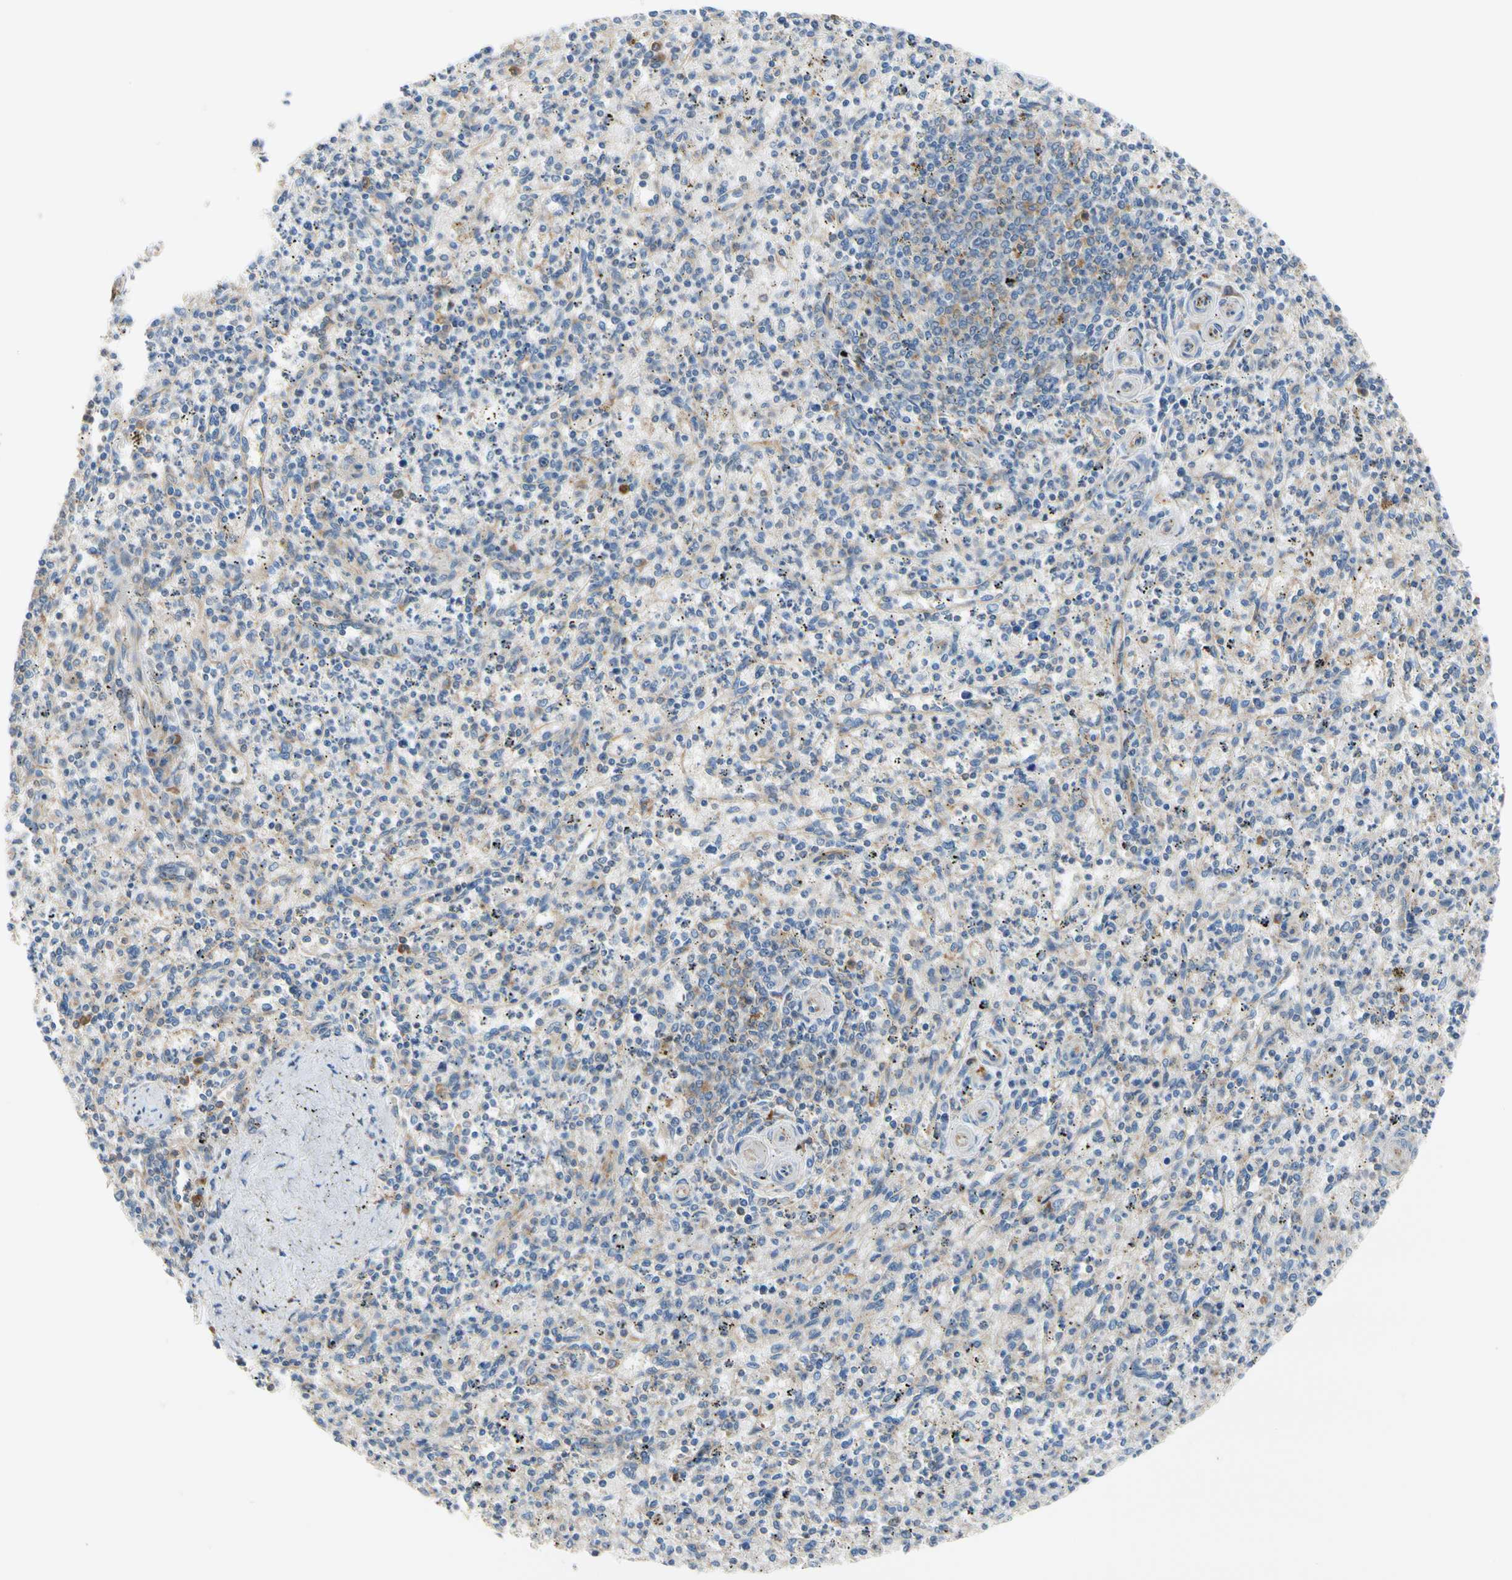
{"staining": {"intensity": "weak", "quantity": "25%-75%", "location": "cytoplasmic/membranous"}, "tissue": "spleen", "cell_type": "Cells in red pulp", "image_type": "normal", "snomed": [{"axis": "morphology", "description": "Normal tissue, NOS"}, {"axis": "topography", "description": "Spleen"}], "caption": "Protein expression analysis of normal spleen demonstrates weak cytoplasmic/membranous expression in about 25%-75% of cells in red pulp.", "gene": "GPHN", "patient": {"sex": "male", "age": 72}}